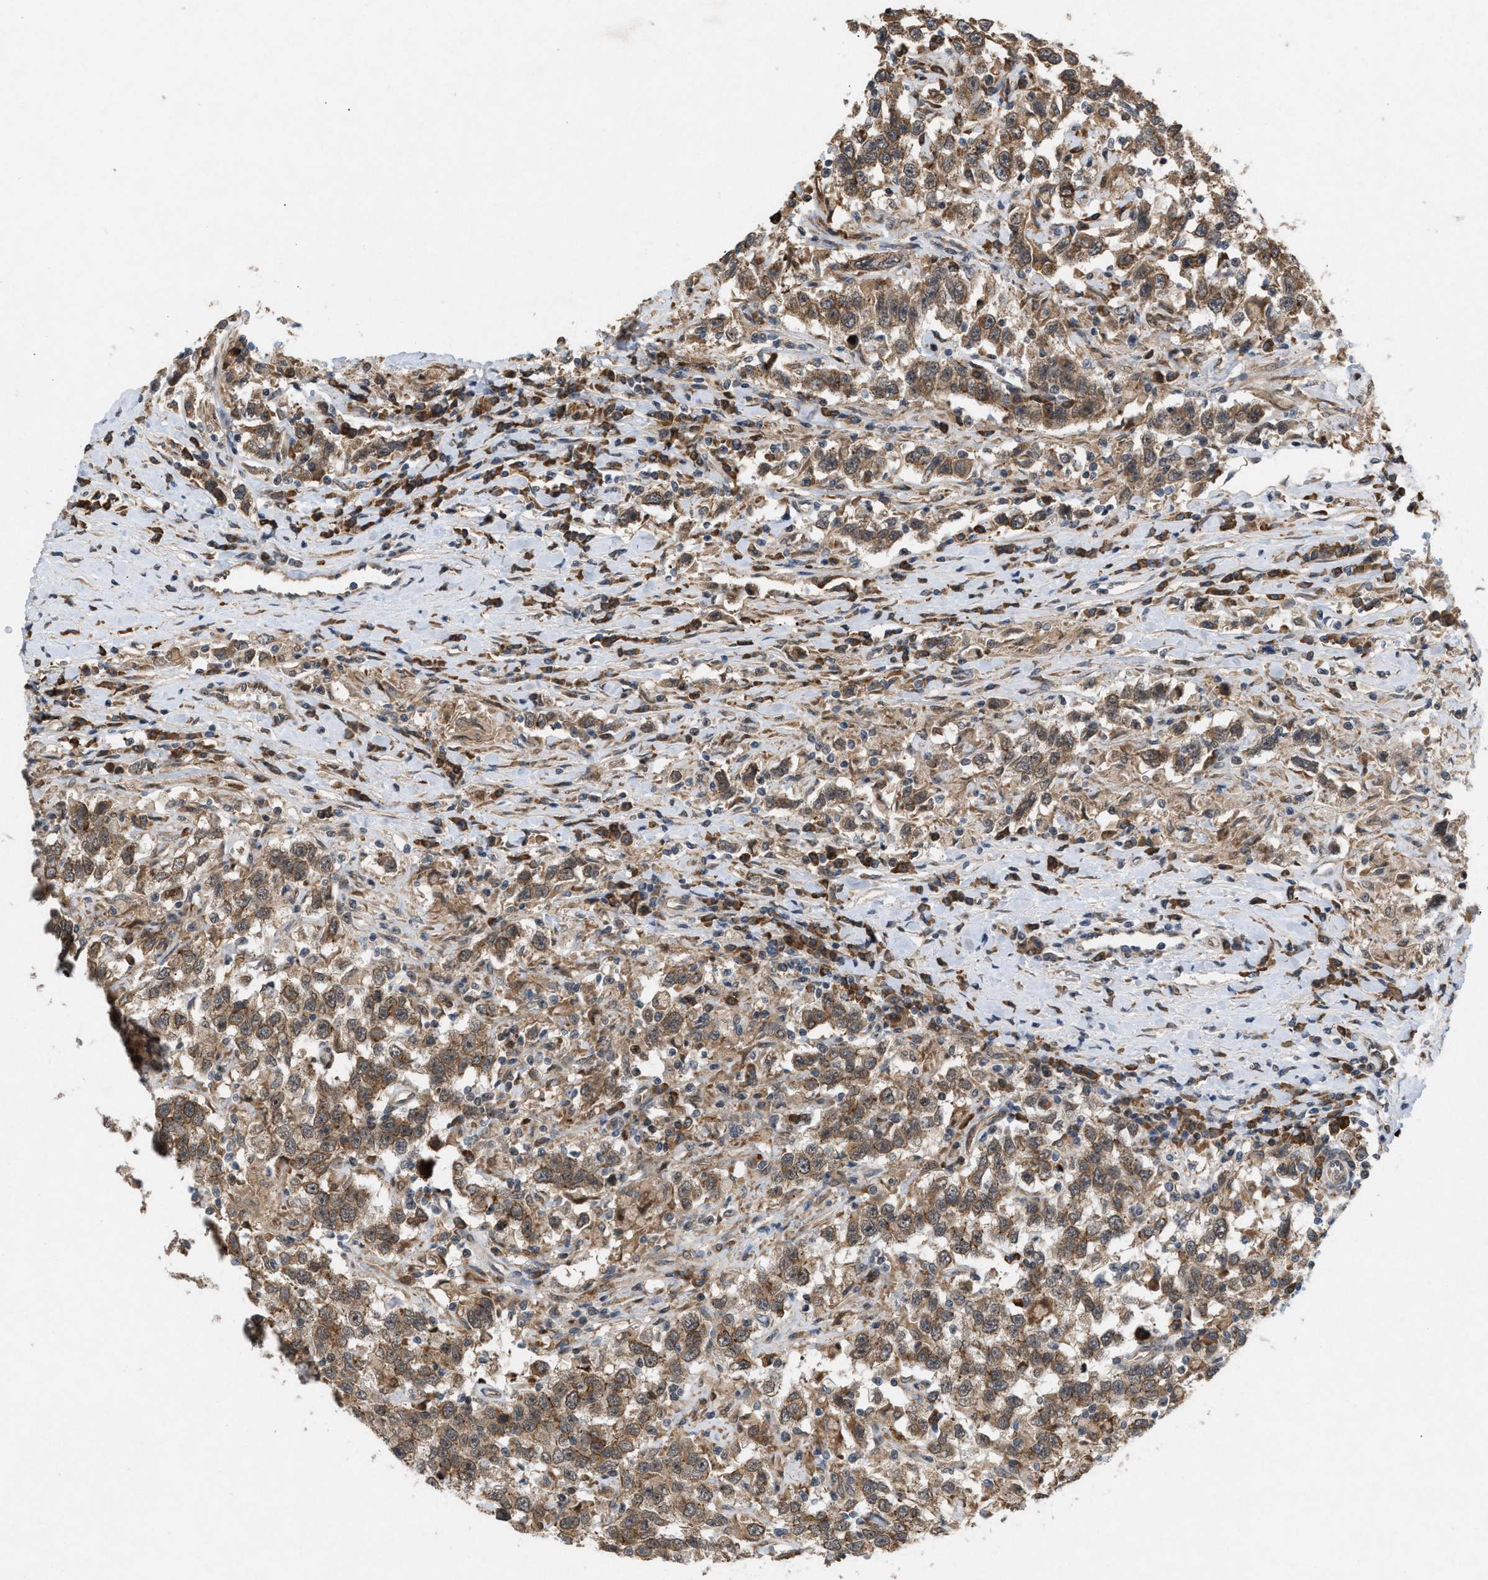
{"staining": {"intensity": "moderate", "quantity": ">75%", "location": "cytoplasmic/membranous"}, "tissue": "testis cancer", "cell_type": "Tumor cells", "image_type": "cancer", "snomed": [{"axis": "morphology", "description": "Seminoma, NOS"}, {"axis": "topography", "description": "Testis"}], "caption": "Immunohistochemistry (IHC) (DAB (3,3'-diaminobenzidine)) staining of seminoma (testis) shows moderate cytoplasmic/membranous protein positivity in about >75% of tumor cells.", "gene": "MFSD6", "patient": {"sex": "male", "age": 41}}